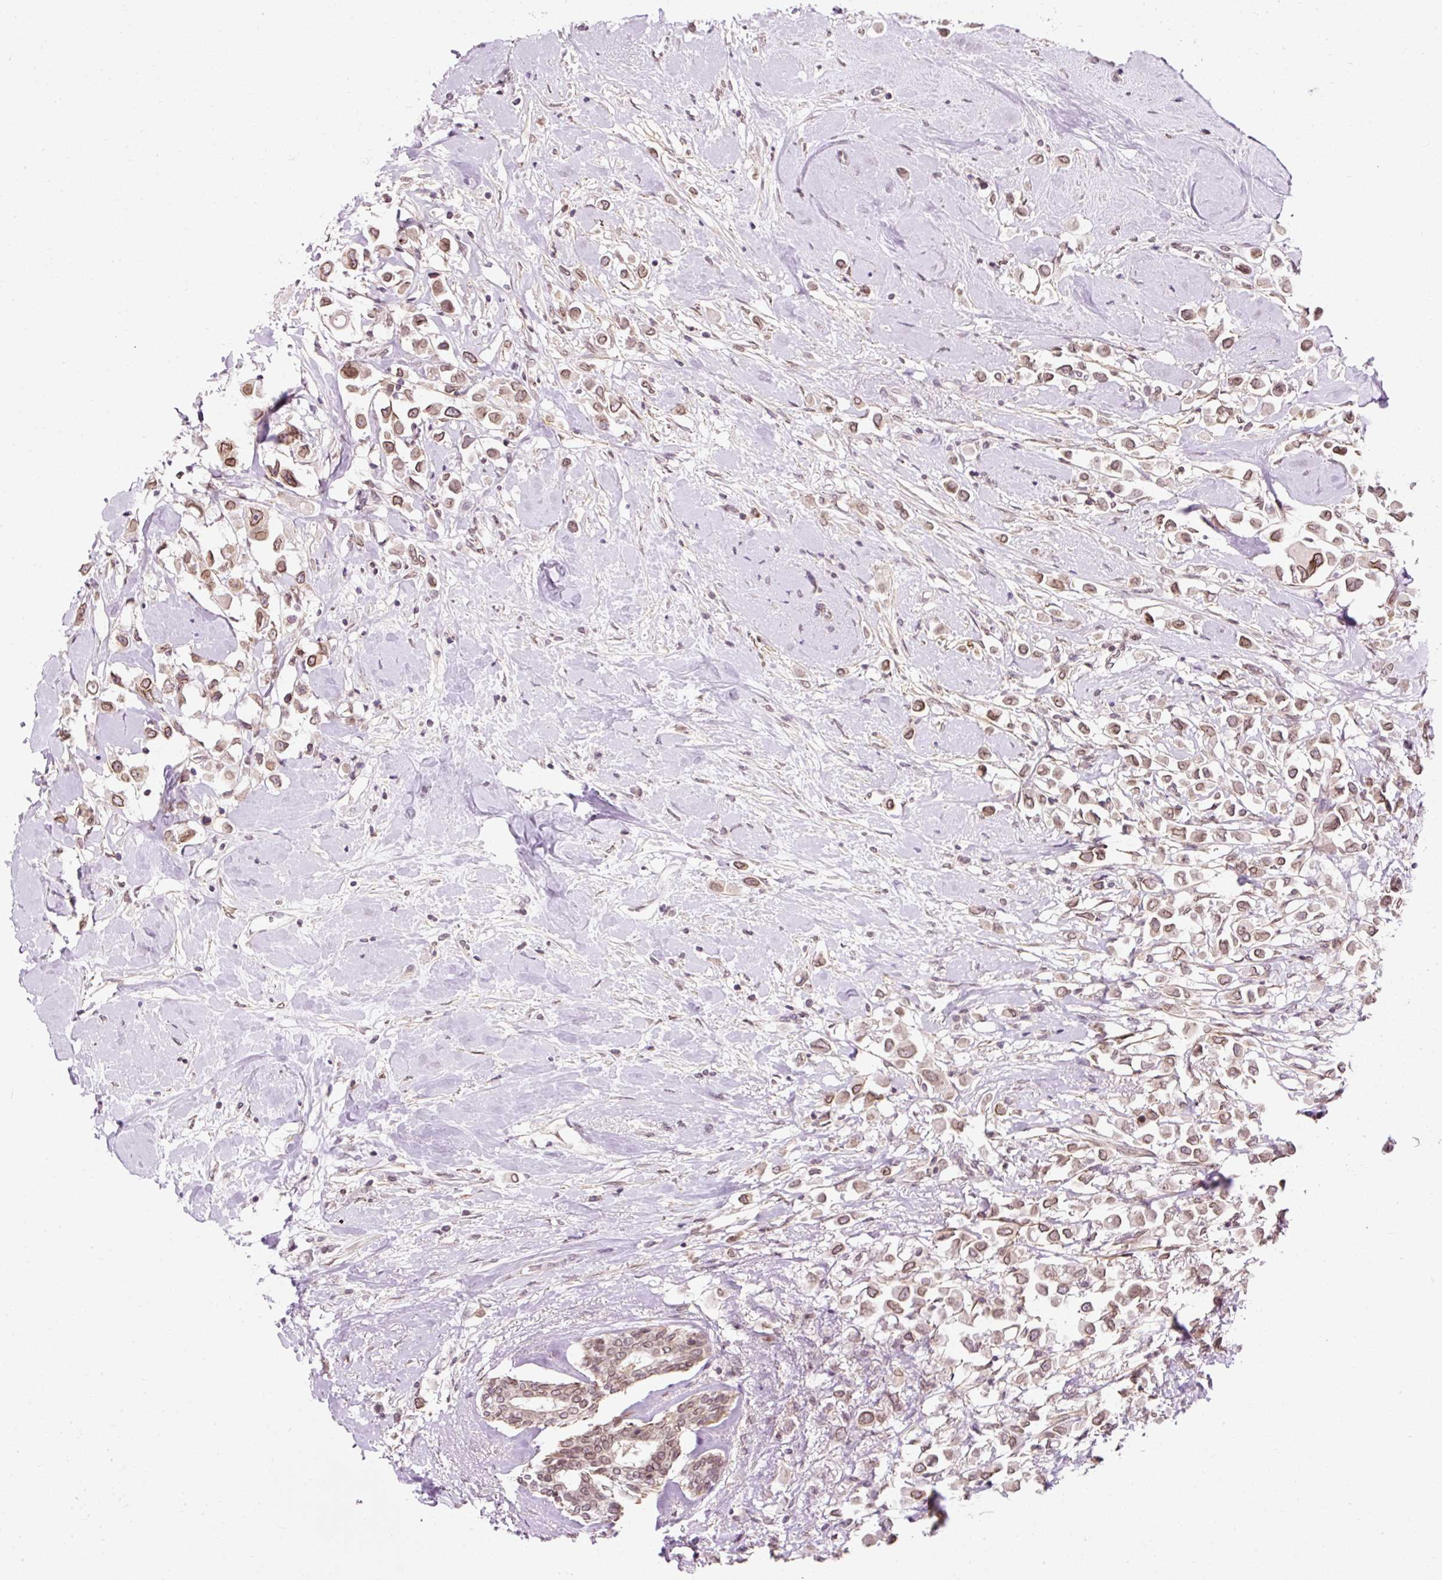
{"staining": {"intensity": "moderate", "quantity": ">75%", "location": "cytoplasmic/membranous,nuclear"}, "tissue": "breast cancer", "cell_type": "Tumor cells", "image_type": "cancer", "snomed": [{"axis": "morphology", "description": "Duct carcinoma"}, {"axis": "topography", "description": "Breast"}], "caption": "Human breast cancer stained for a protein (brown) reveals moderate cytoplasmic/membranous and nuclear positive positivity in about >75% of tumor cells.", "gene": "ZNF610", "patient": {"sex": "female", "age": 61}}